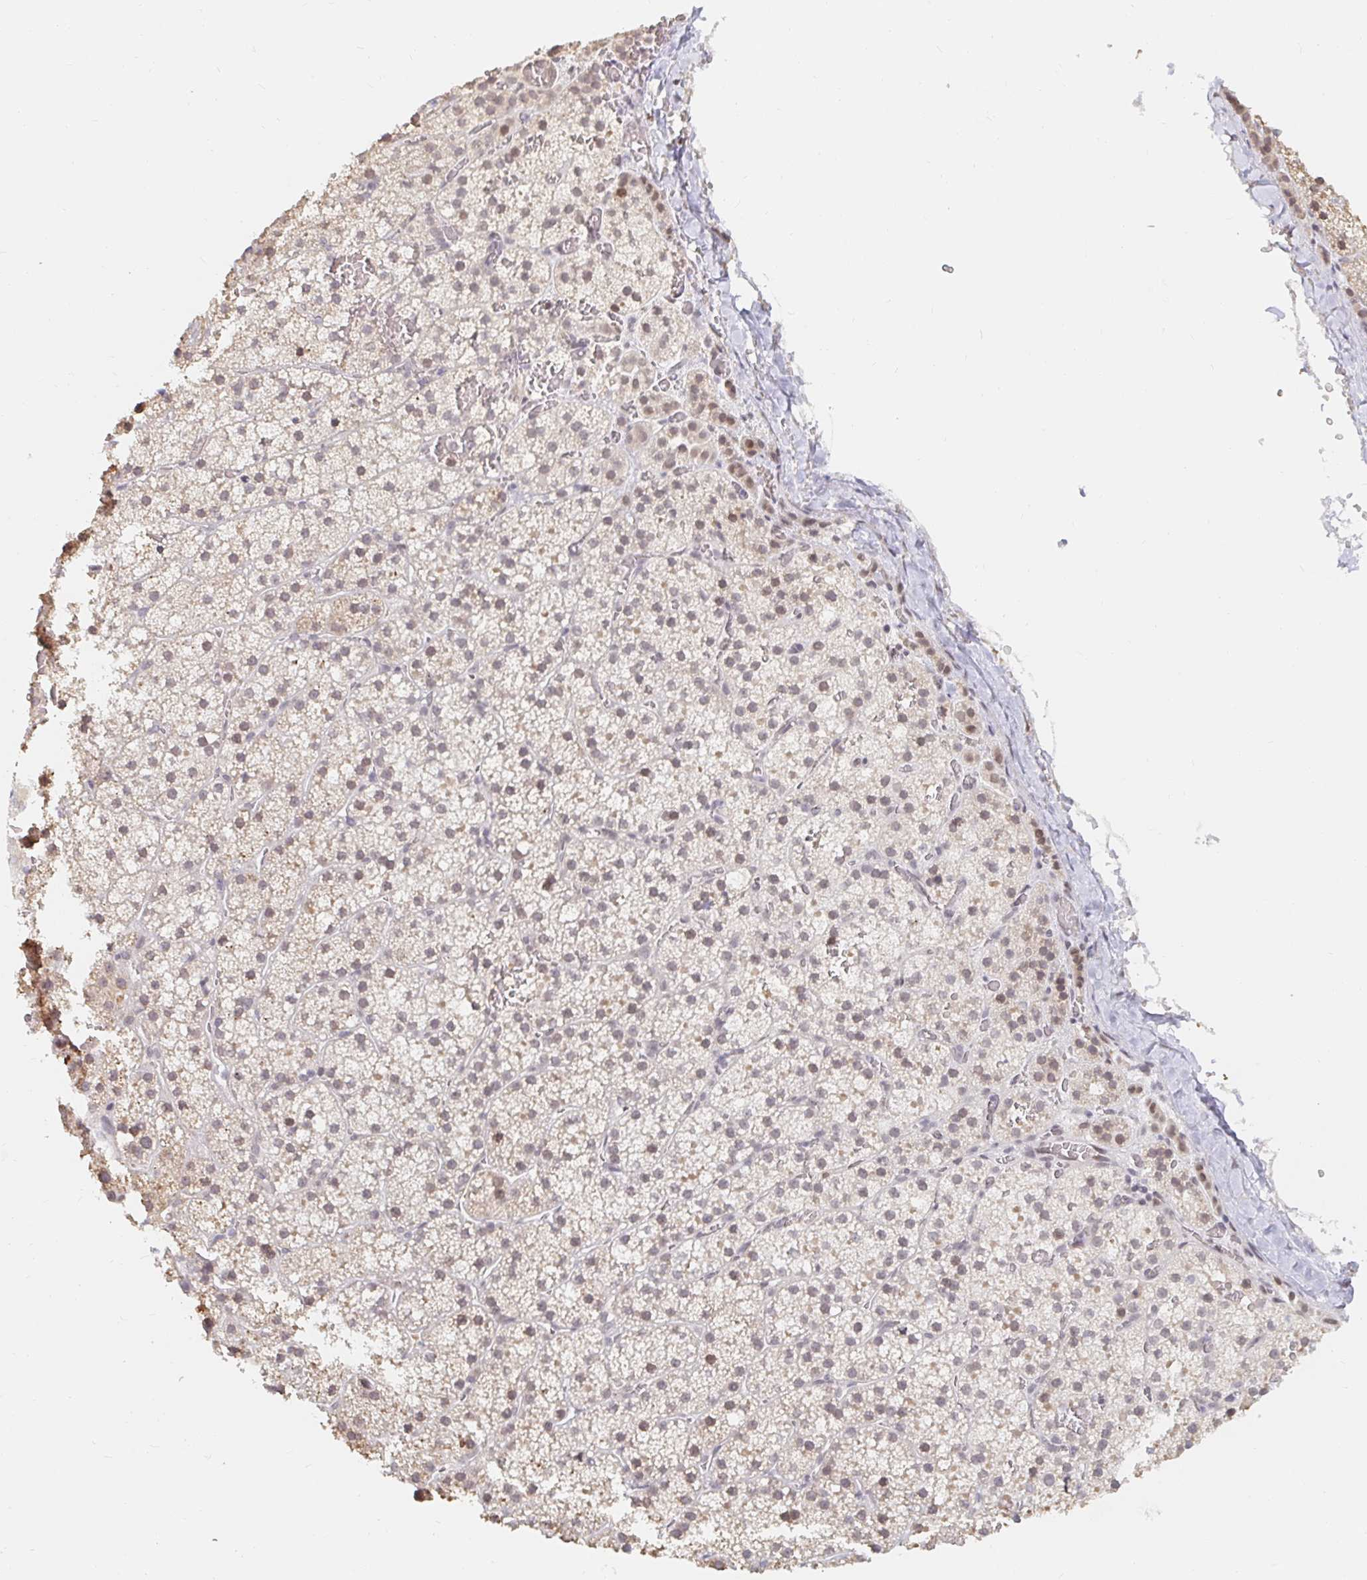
{"staining": {"intensity": "weak", "quantity": "25%-75%", "location": "cytoplasmic/membranous,nuclear"}, "tissue": "adrenal gland", "cell_type": "Glandular cells", "image_type": "normal", "snomed": [{"axis": "morphology", "description": "Normal tissue, NOS"}, {"axis": "topography", "description": "Adrenal gland"}], "caption": "The histopathology image reveals staining of benign adrenal gland, revealing weak cytoplasmic/membranous,nuclear protein positivity (brown color) within glandular cells. (Stains: DAB in brown, nuclei in blue, Microscopy: brightfield microscopy at high magnification).", "gene": "CHD2", "patient": {"sex": "male", "age": 53}}